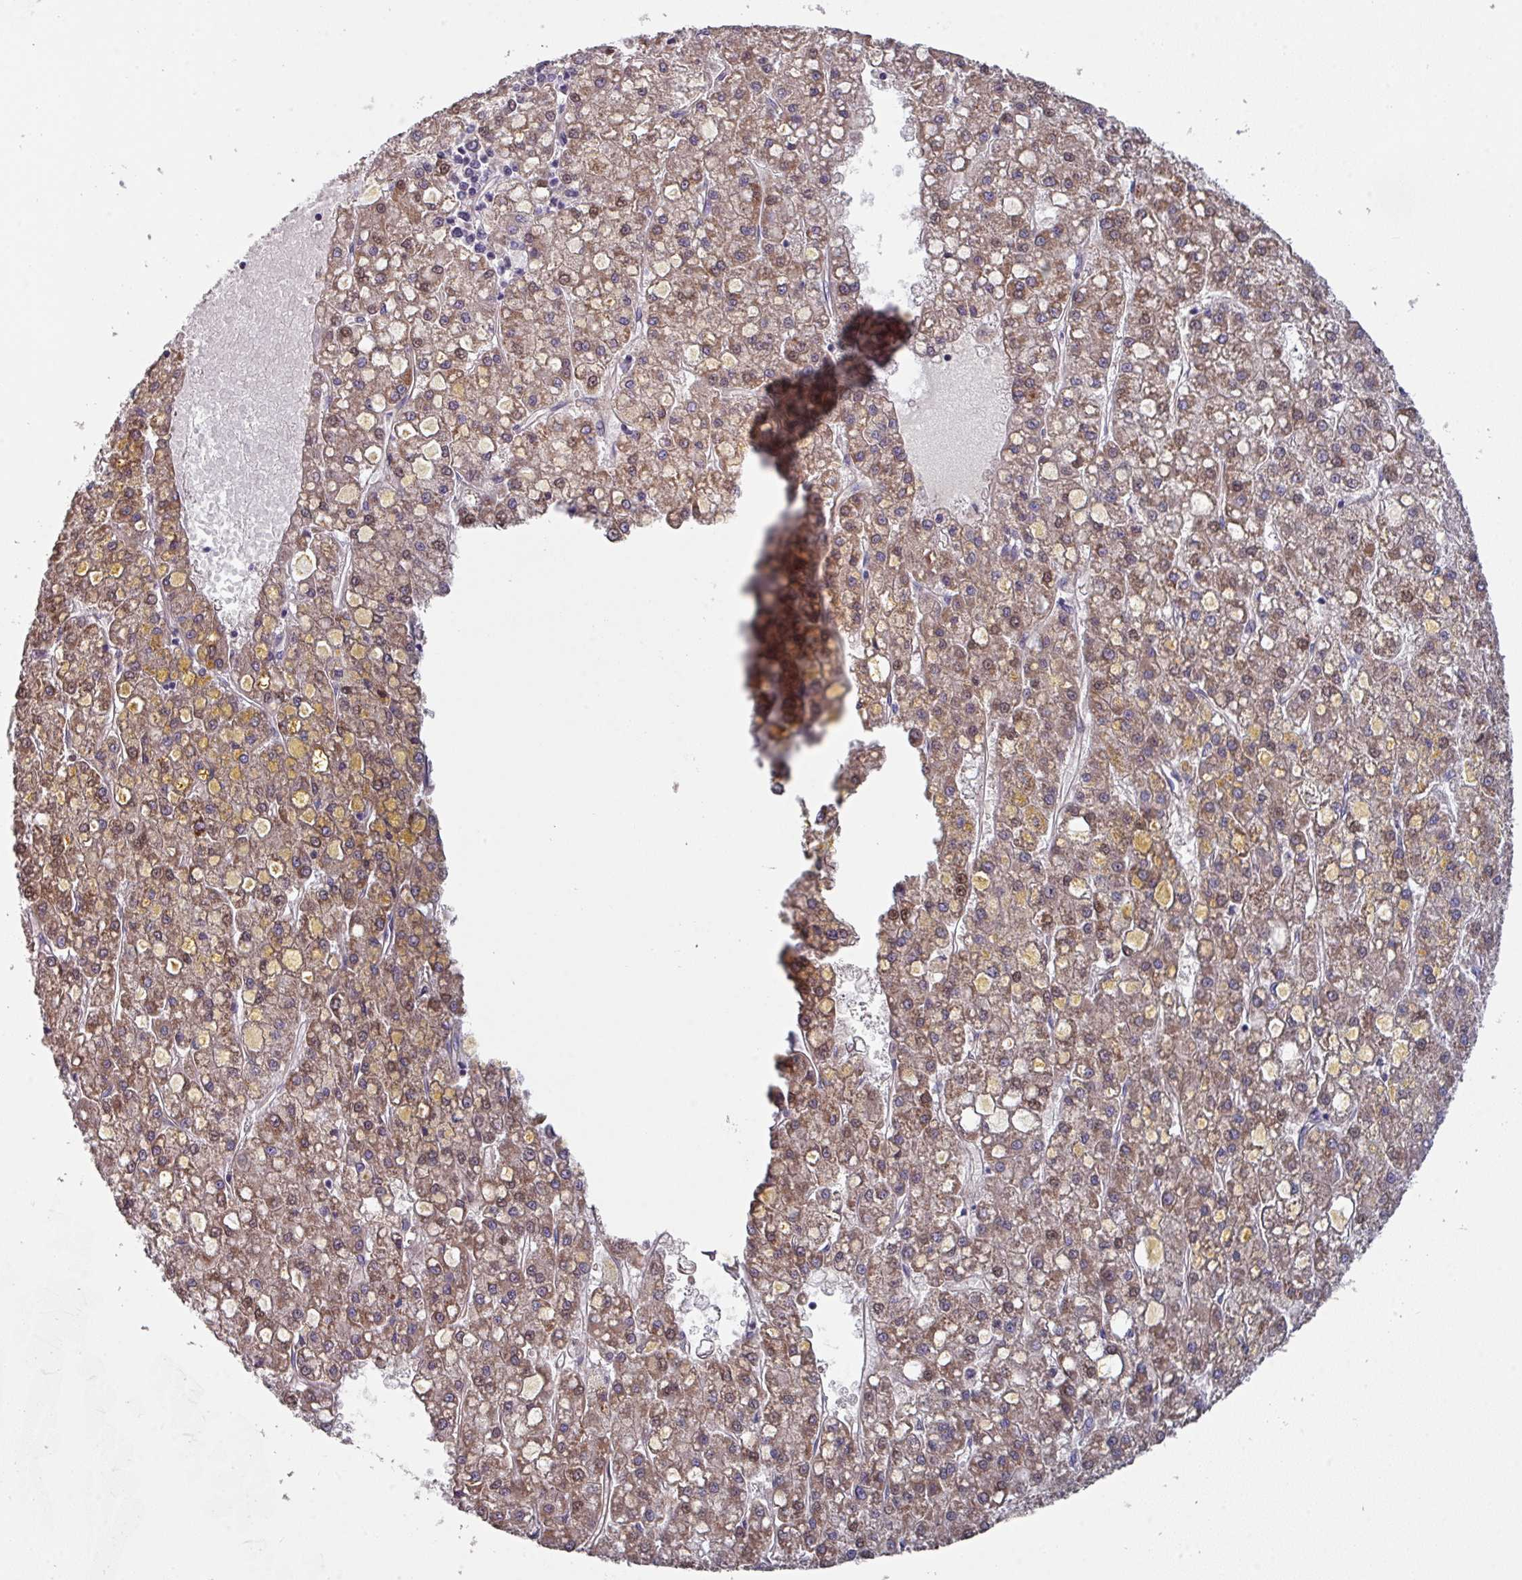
{"staining": {"intensity": "moderate", "quantity": ">75%", "location": "cytoplasmic/membranous"}, "tissue": "liver cancer", "cell_type": "Tumor cells", "image_type": "cancer", "snomed": [{"axis": "morphology", "description": "Carcinoma, Hepatocellular, NOS"}, {"axis": "topography", "description": "Liver"}], "caption": "Immunohistochemistry (IHC) image of hepatocellular carcinoma (liver) stained for a protein (brown), which demonstrates medium levels of moderate cytoplasmic/membranous staining in about >75% of tumor cells.", "gene": "DCAF12L2", "patient": {"sex": "male", "age": 67}}